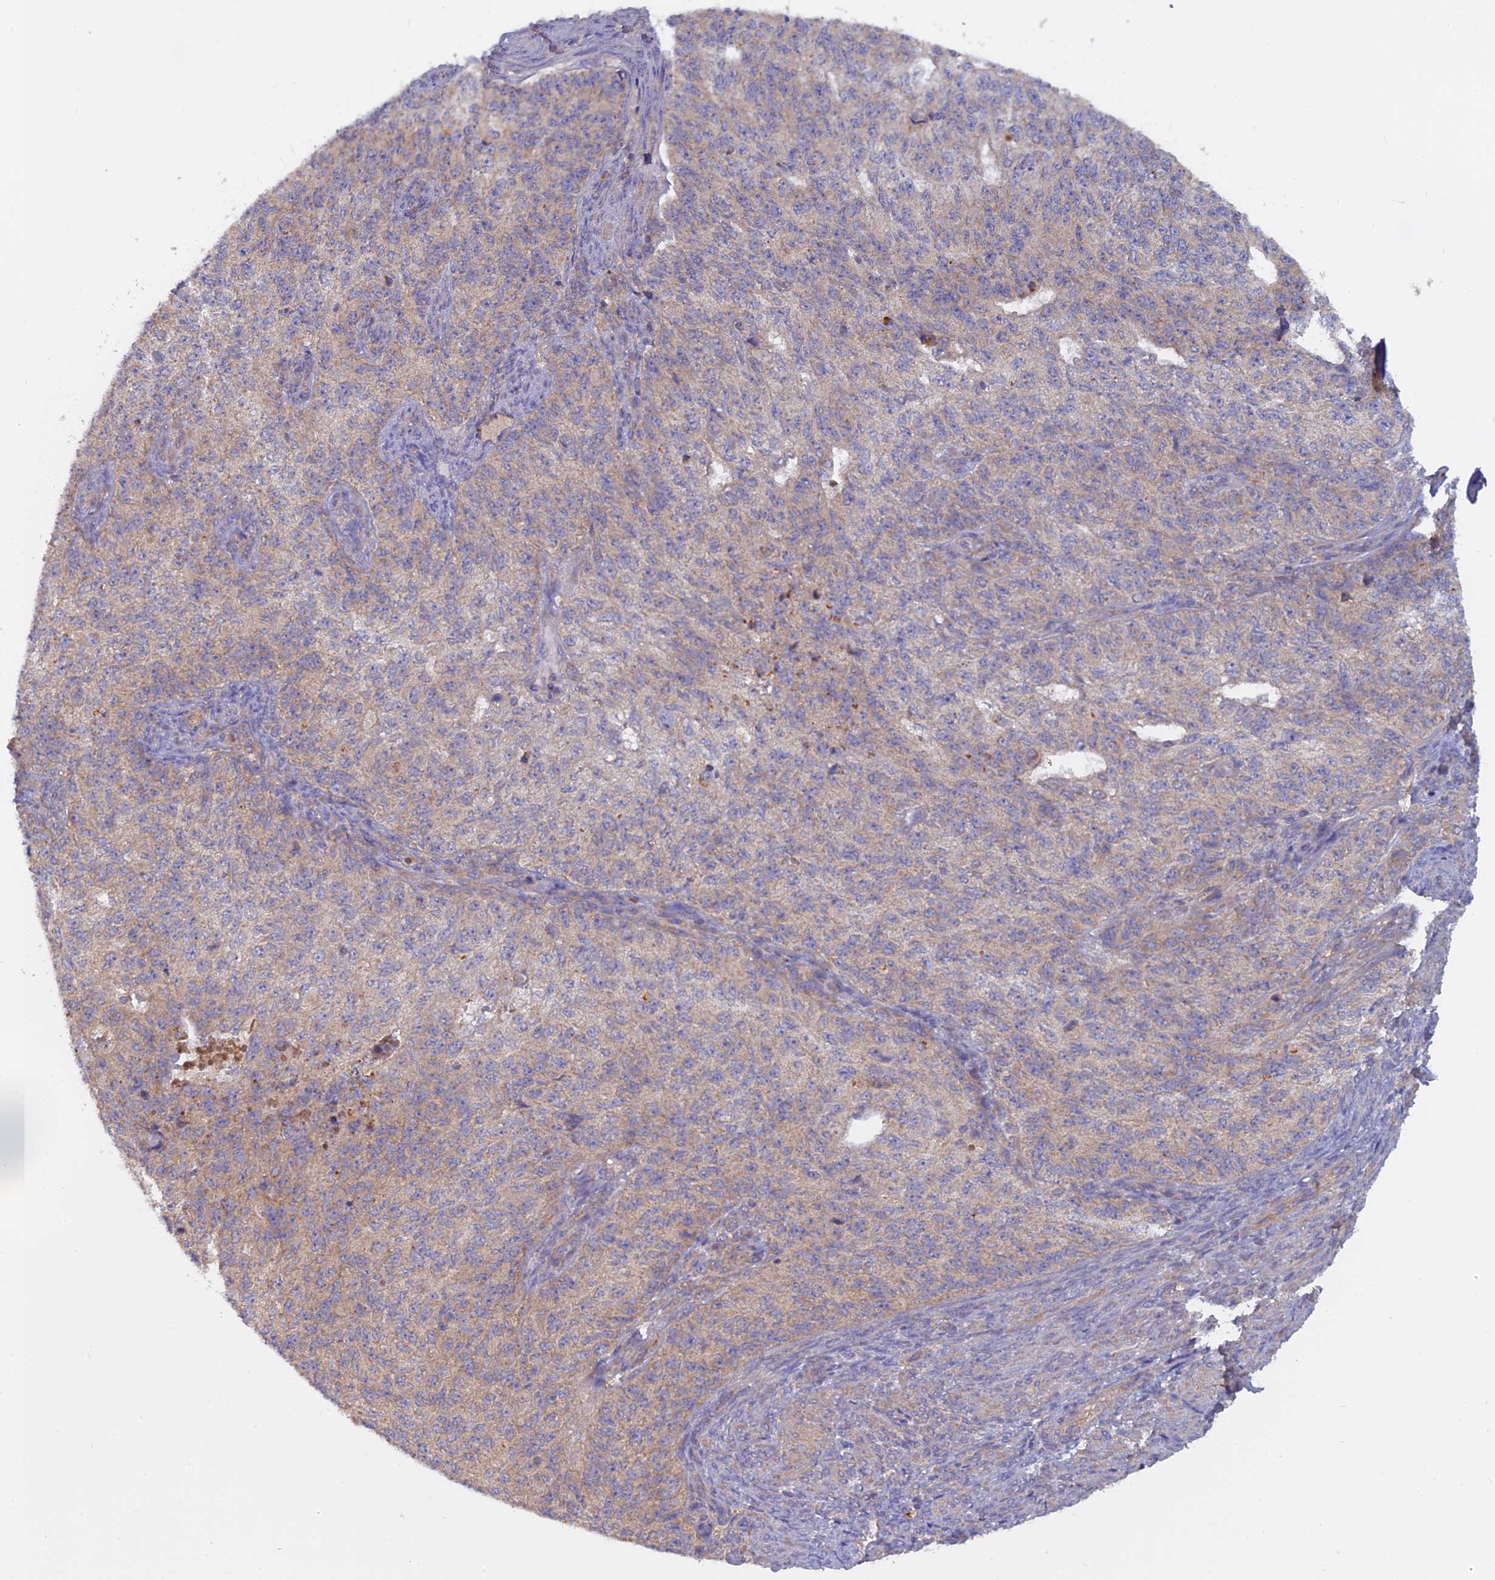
{"staining": {"intensity": "weak", "quantity": "25%-75%", "location": "cytoplasmic/membranous"}, "tissue": "endometrial cancer", "cell_type": "Tumor cells", "image_type": "cancer", "snomed": [{"axis": "morphology", "description": "Adenocarcinoma, NOS"}, {"axis": "topography", "description": "Endometrium"}], "caption": "A brown stain highlights weak cytoplasmic/membranous expression of a protein in endometrial cancer tumor cells.", "gene": "CCDC167", "patient": {"sex": "female", "age": 32}}